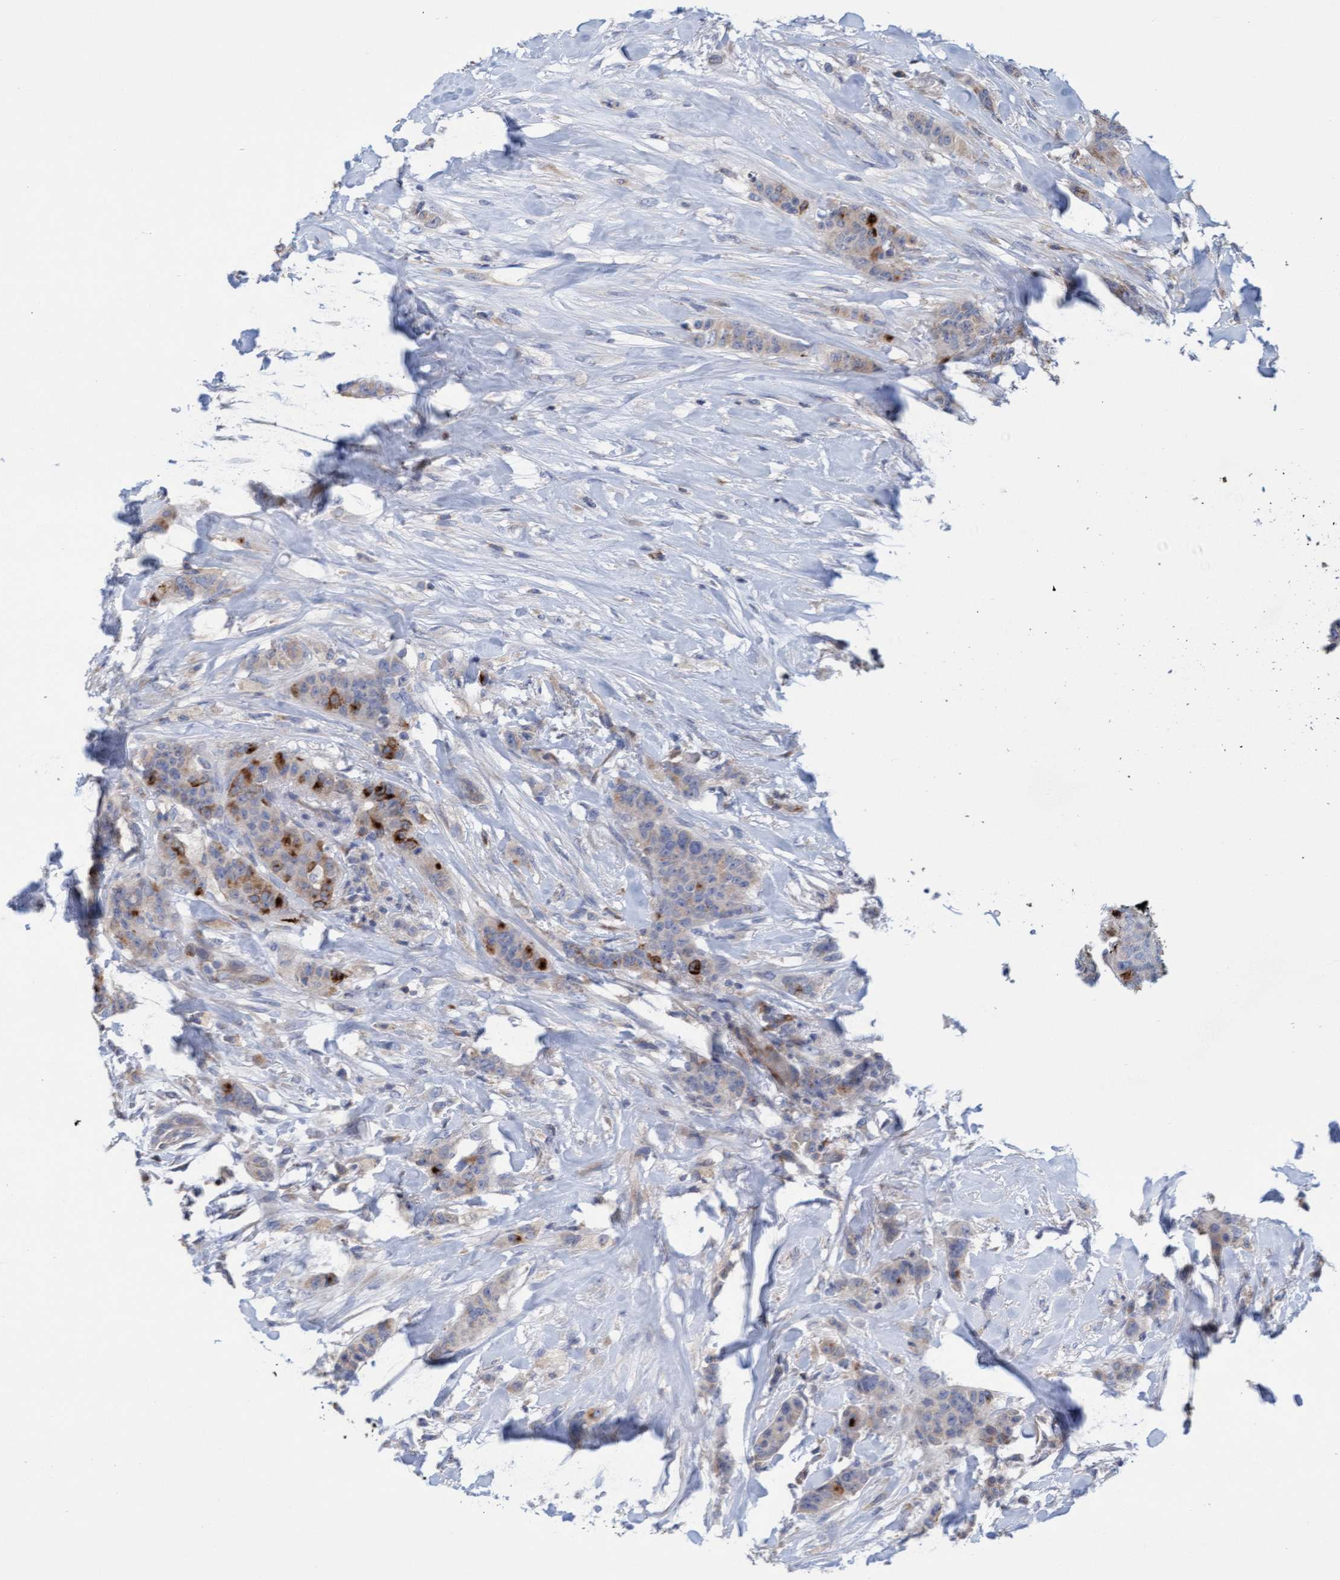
{"staining": {"intensity": "moderate", "quantity": "<25%", "location": "cytoplasmic/membranous"}, "tissue": "breast cancer", "cell_type": "Tumor cells", "image_type": "cancer", "snomed": [{"axis": "morphology", "description": "Normal tissue, NOS"}, {"axis": "morphology", "description": "Duct carcinoma"}, {"axis": "topography", "description": "Breast"}], "caption": "Immunohistochemical staining of human invasive ductal carcinoma (breast) shows moderate cytoplasmic/membranous protein staining in about <25% of tumor cells.", "gene": "SLC28A3", "patient": {"sex": "female", "age": 40}}